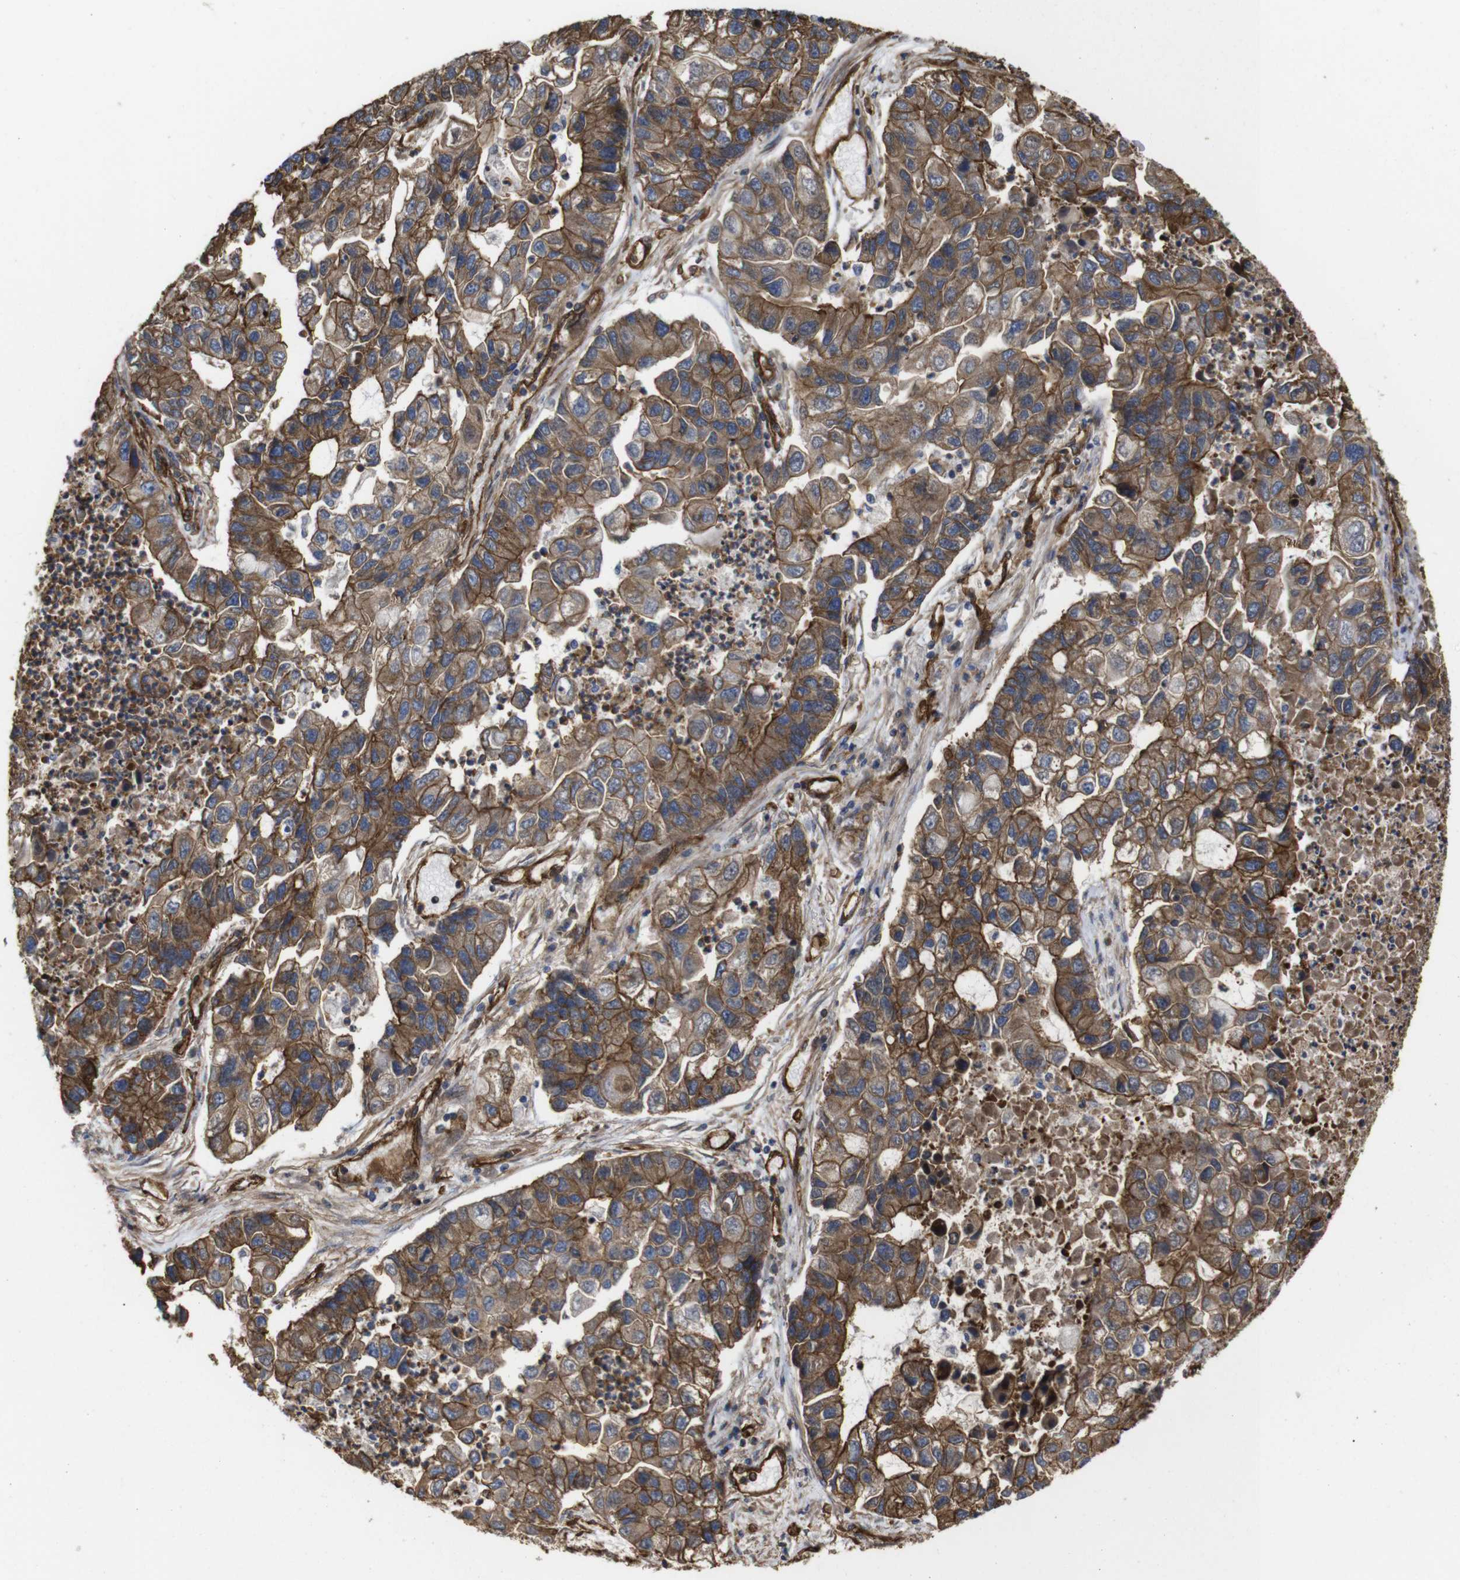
{"staining": {"intensity": "moderate", "quantity": ">75%", "location": "cytoplasmic/membranous"}, "tissue": "lung cancer", "cell_type": "Tumor cells", "image_type": "cancer", "snomed": [{"axis": "morphology", "description": "Adenocarcinoma, NOS"}, {"axis": "topography", "description": "Lung"}], "caption": "Immunohistochemical staining of human lung adenocarcinoma exhibits moderate cytoplasmic/membranous protein staining in about >75% of tumor cells.", "gene": "SPTBN1", "patient": {"sex": "female", "age": 51}}